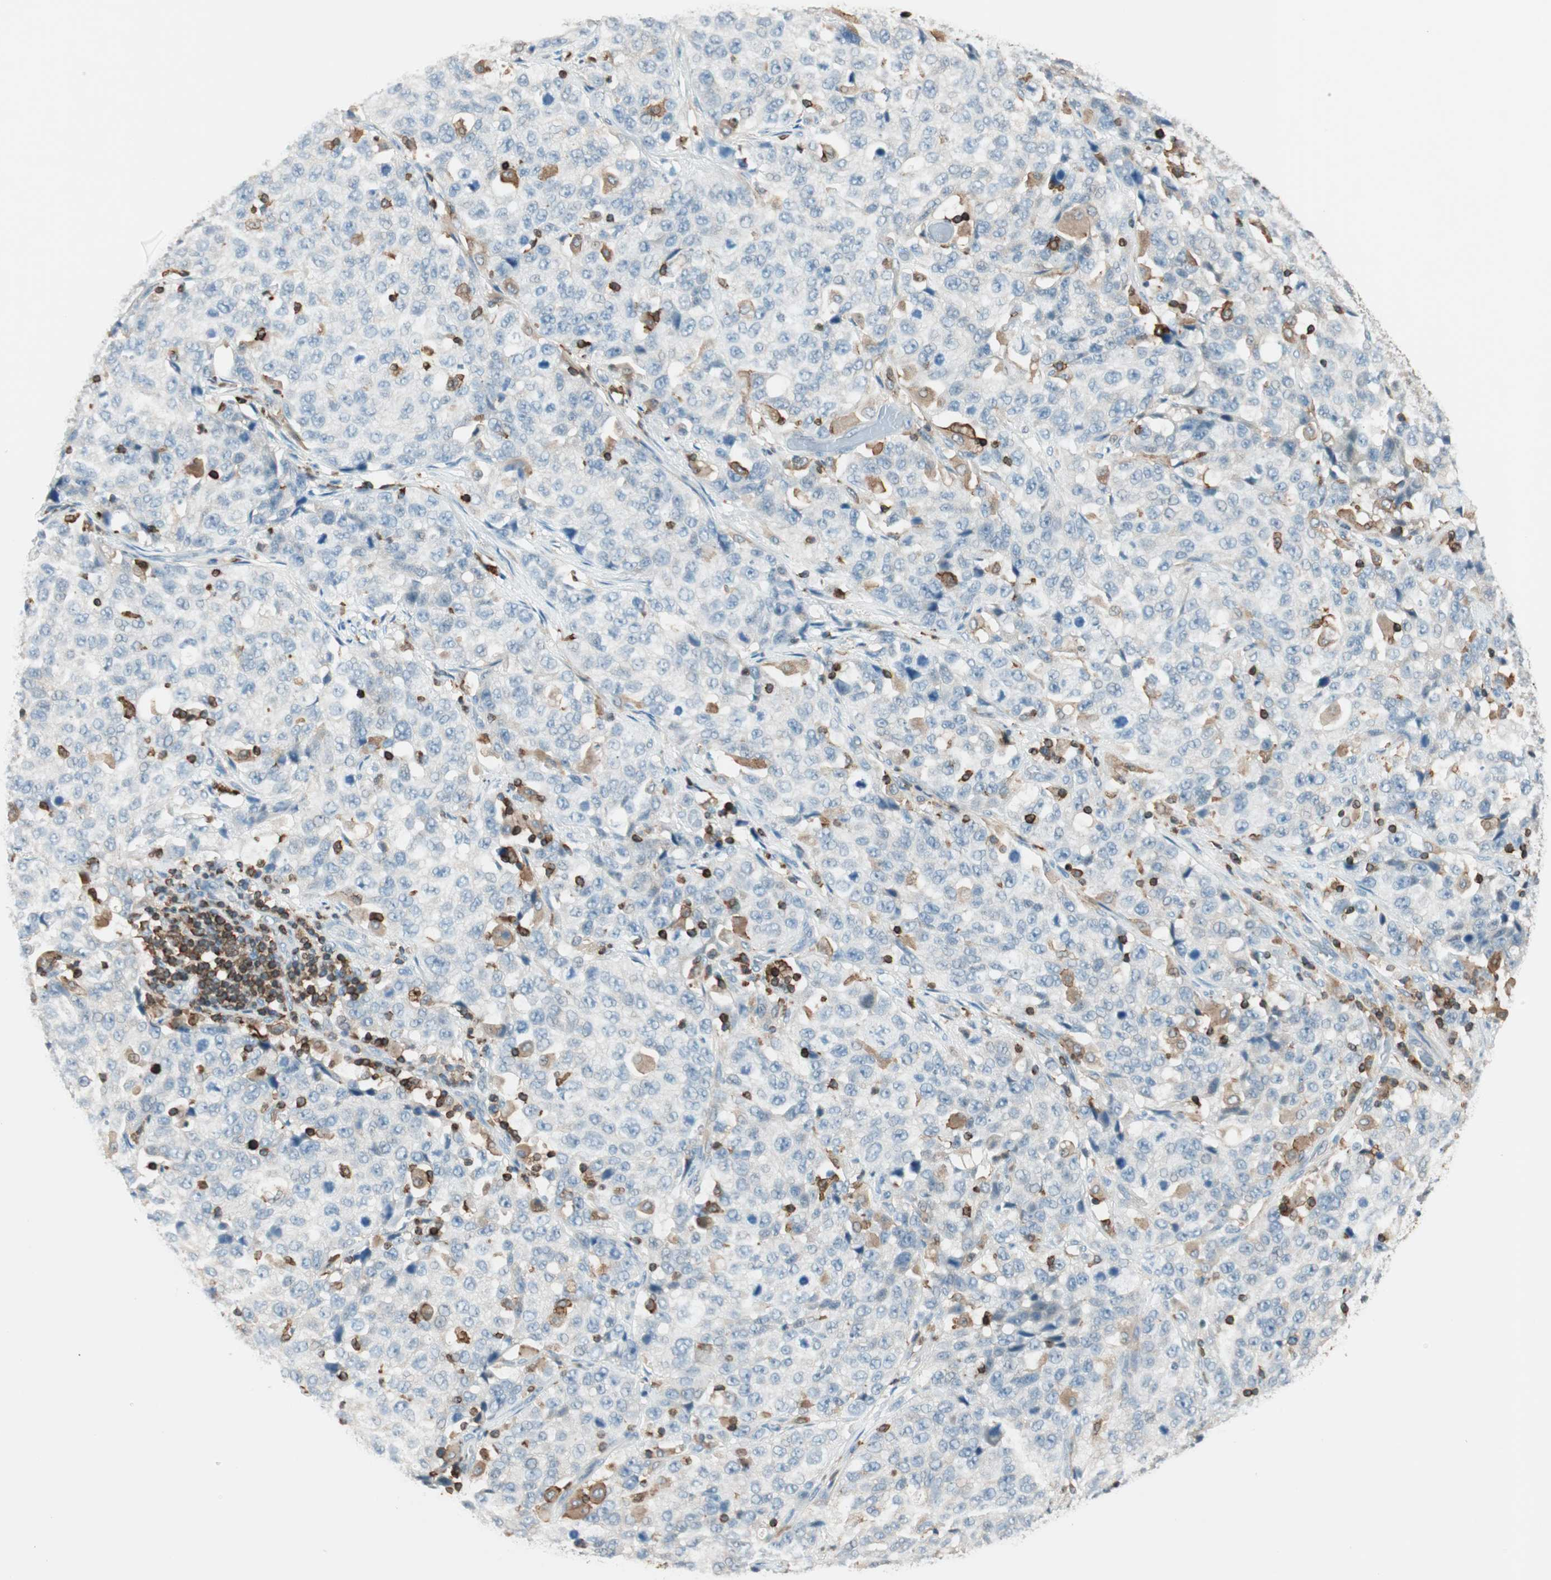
{"staining": {"intensity": "weak", "quantity": "25%-75%", "location": "cytoplasmic/membranous"}, "tissue": "stomach cancer", "cell_type": "Tumor cells", "image_type": "cancer", "snomed": [{"axis": "morphology", "description": "Normal tissue, NOS"}, {"axis": "morphology", "description": "Adenocarcinoma, NOS"}, {"axis": "topography", "description": "Stomach"}], "caption": "Human adenocarcinoma (stomach) stained with a brown dye displays weak cytoplasmic/membranous positive staining in approximately 25%-75% of tumor cells.", "gene": "HPGD", "patient": {"sex": "male", "age": 48}}